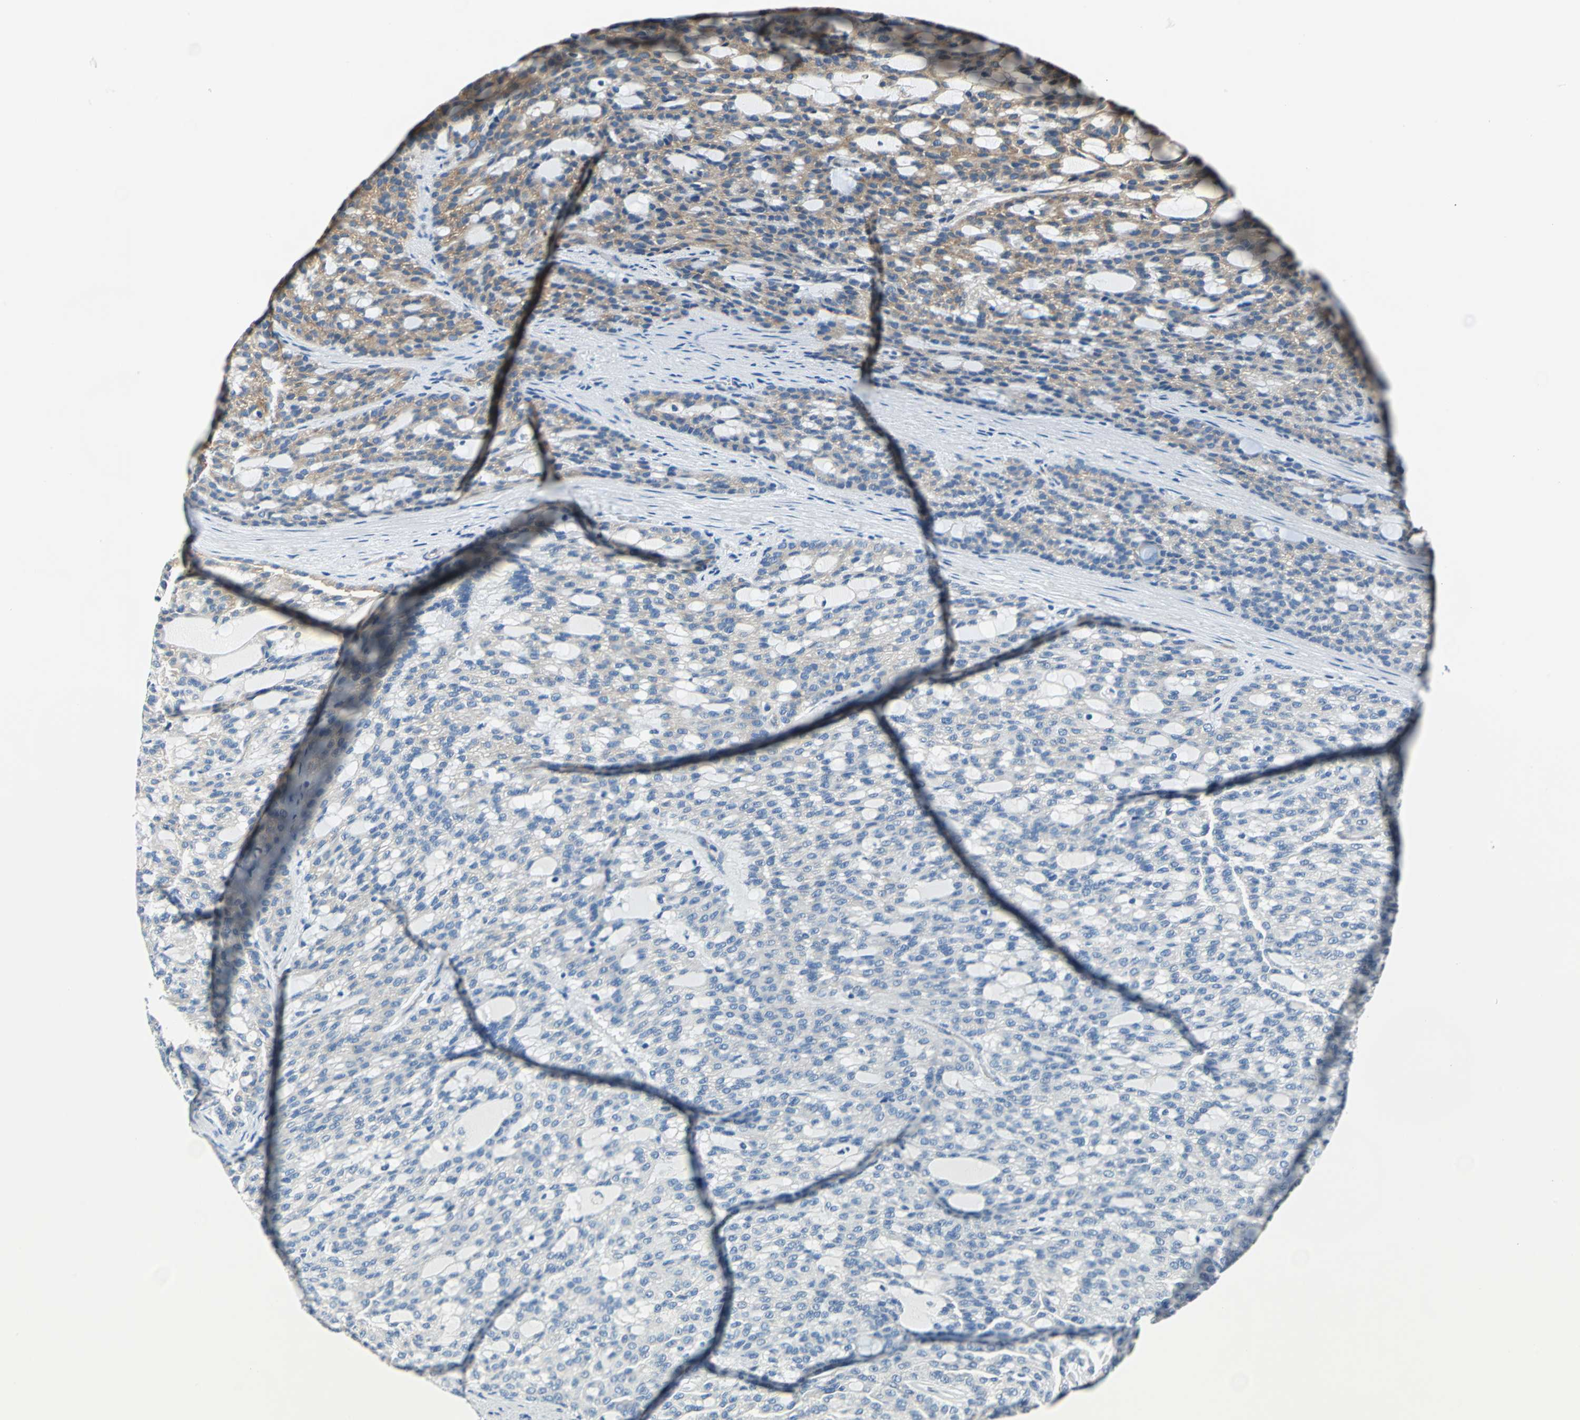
{"staining": {"intensity": "moderate", "quantity": "<25%", "location": "cytoplasmic/membranous"}, "tissue": "renal cancer", "cell_type": "Tumor cells", "image_type": "cancer", "snomed": [{"axis": "morphology", "description": "Adenocarcinoma, NOS"}, {"axis": "topography", "description": "Kidney"}], "caption": "This is an image of immunohistochemistry (IHC) staining of renal cancer (adenocarcinoma), which shows moderate positivity in the cytoplasmic/membranous of tumor cells.", "gene": "TRIM25", "patient": {"sex": "male", "age": 63}}